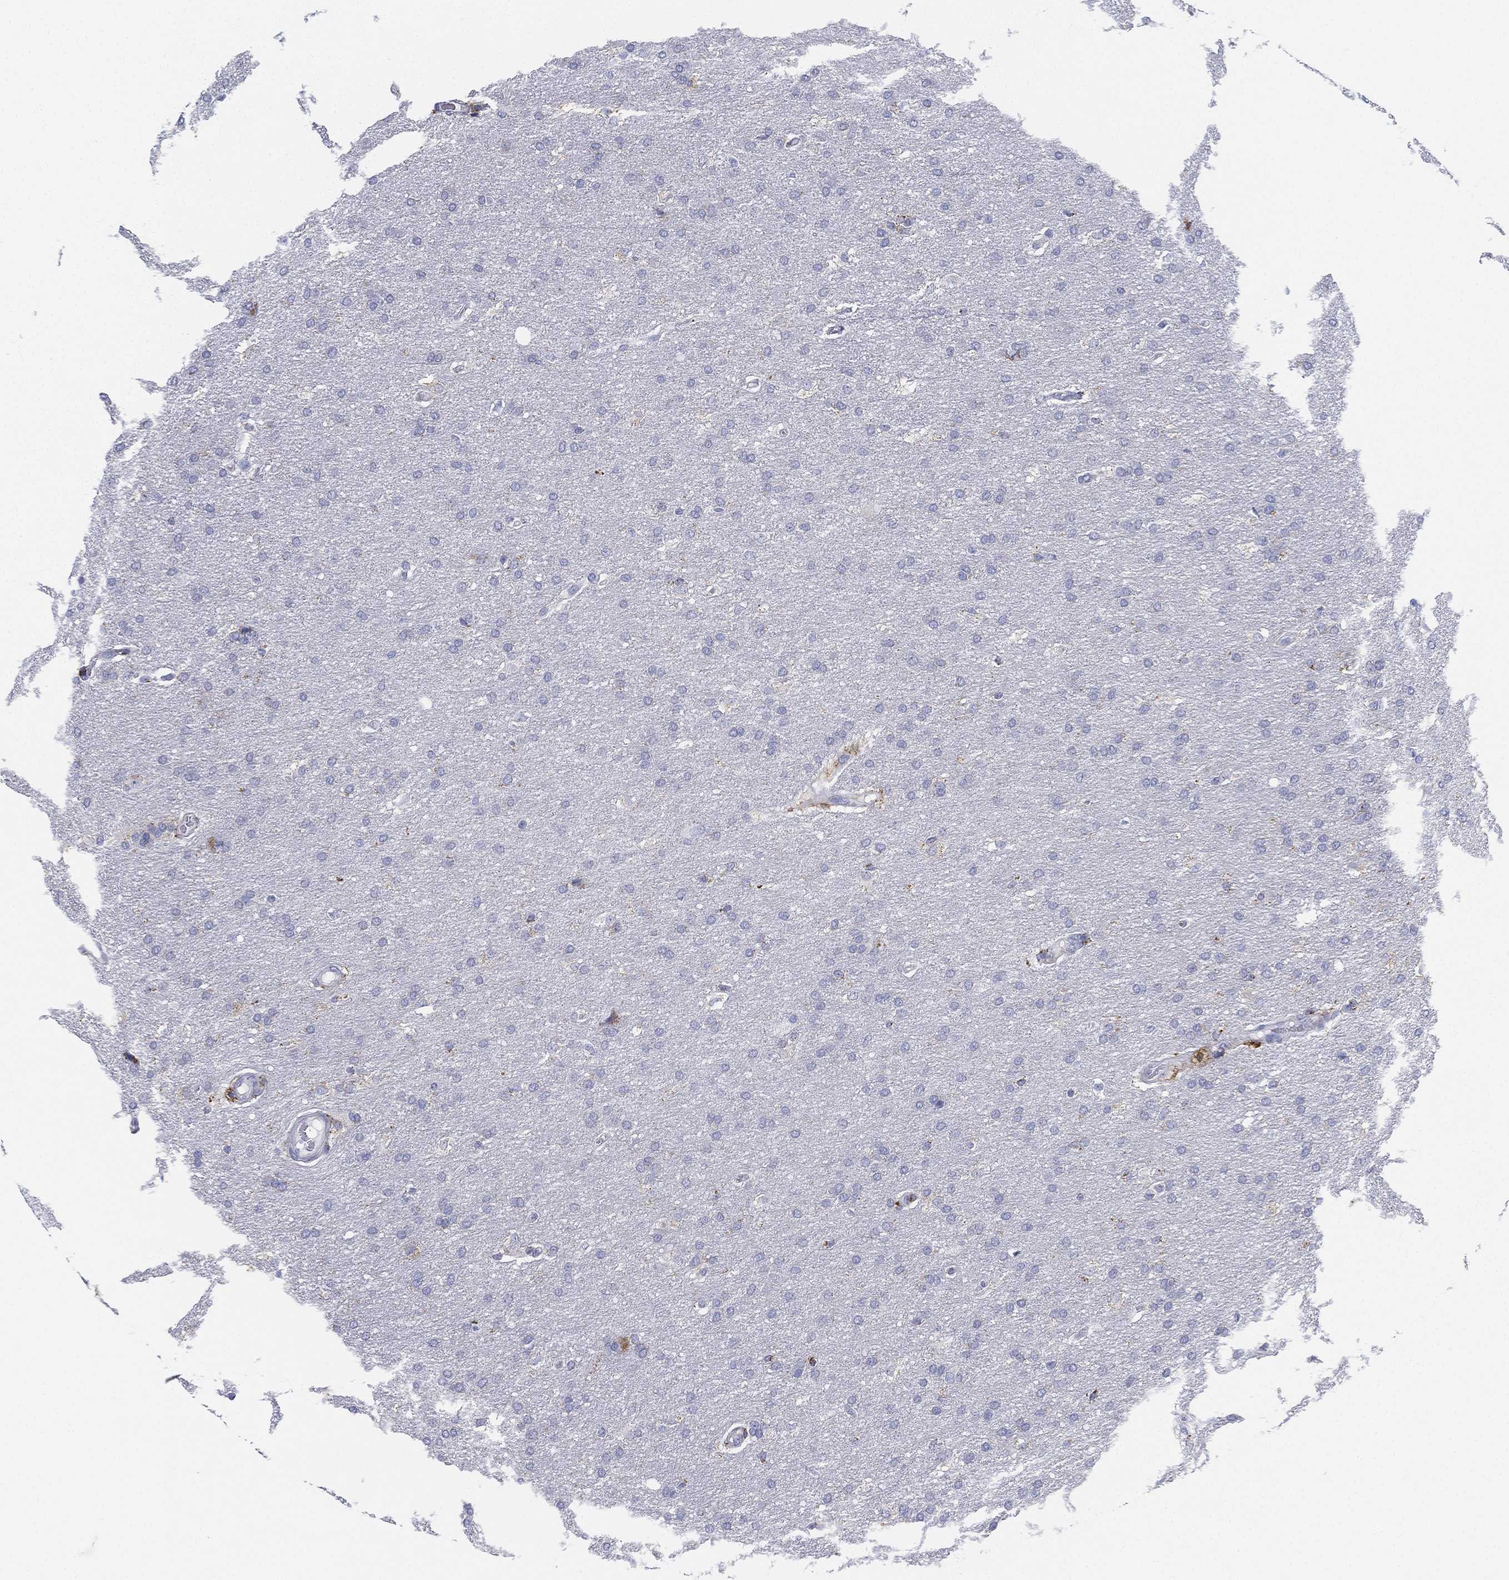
{"staining": {"intensity": "negative", "quantity": "none", "location": "none"}, "tissue": "glioma", "cell_type": "Tumor cells", "image_type": "cancer", "snomed": [{"axis": "morphology", "description": "Glioma, malignant, Low grade"}, {"axis": "topography", "description": "Brain"}], "caption": "Micrograph shows no significant protein staining in tumor cells of glioma.", "gene": "NPC2", "patient": {"sex": "female", "age": 37}}